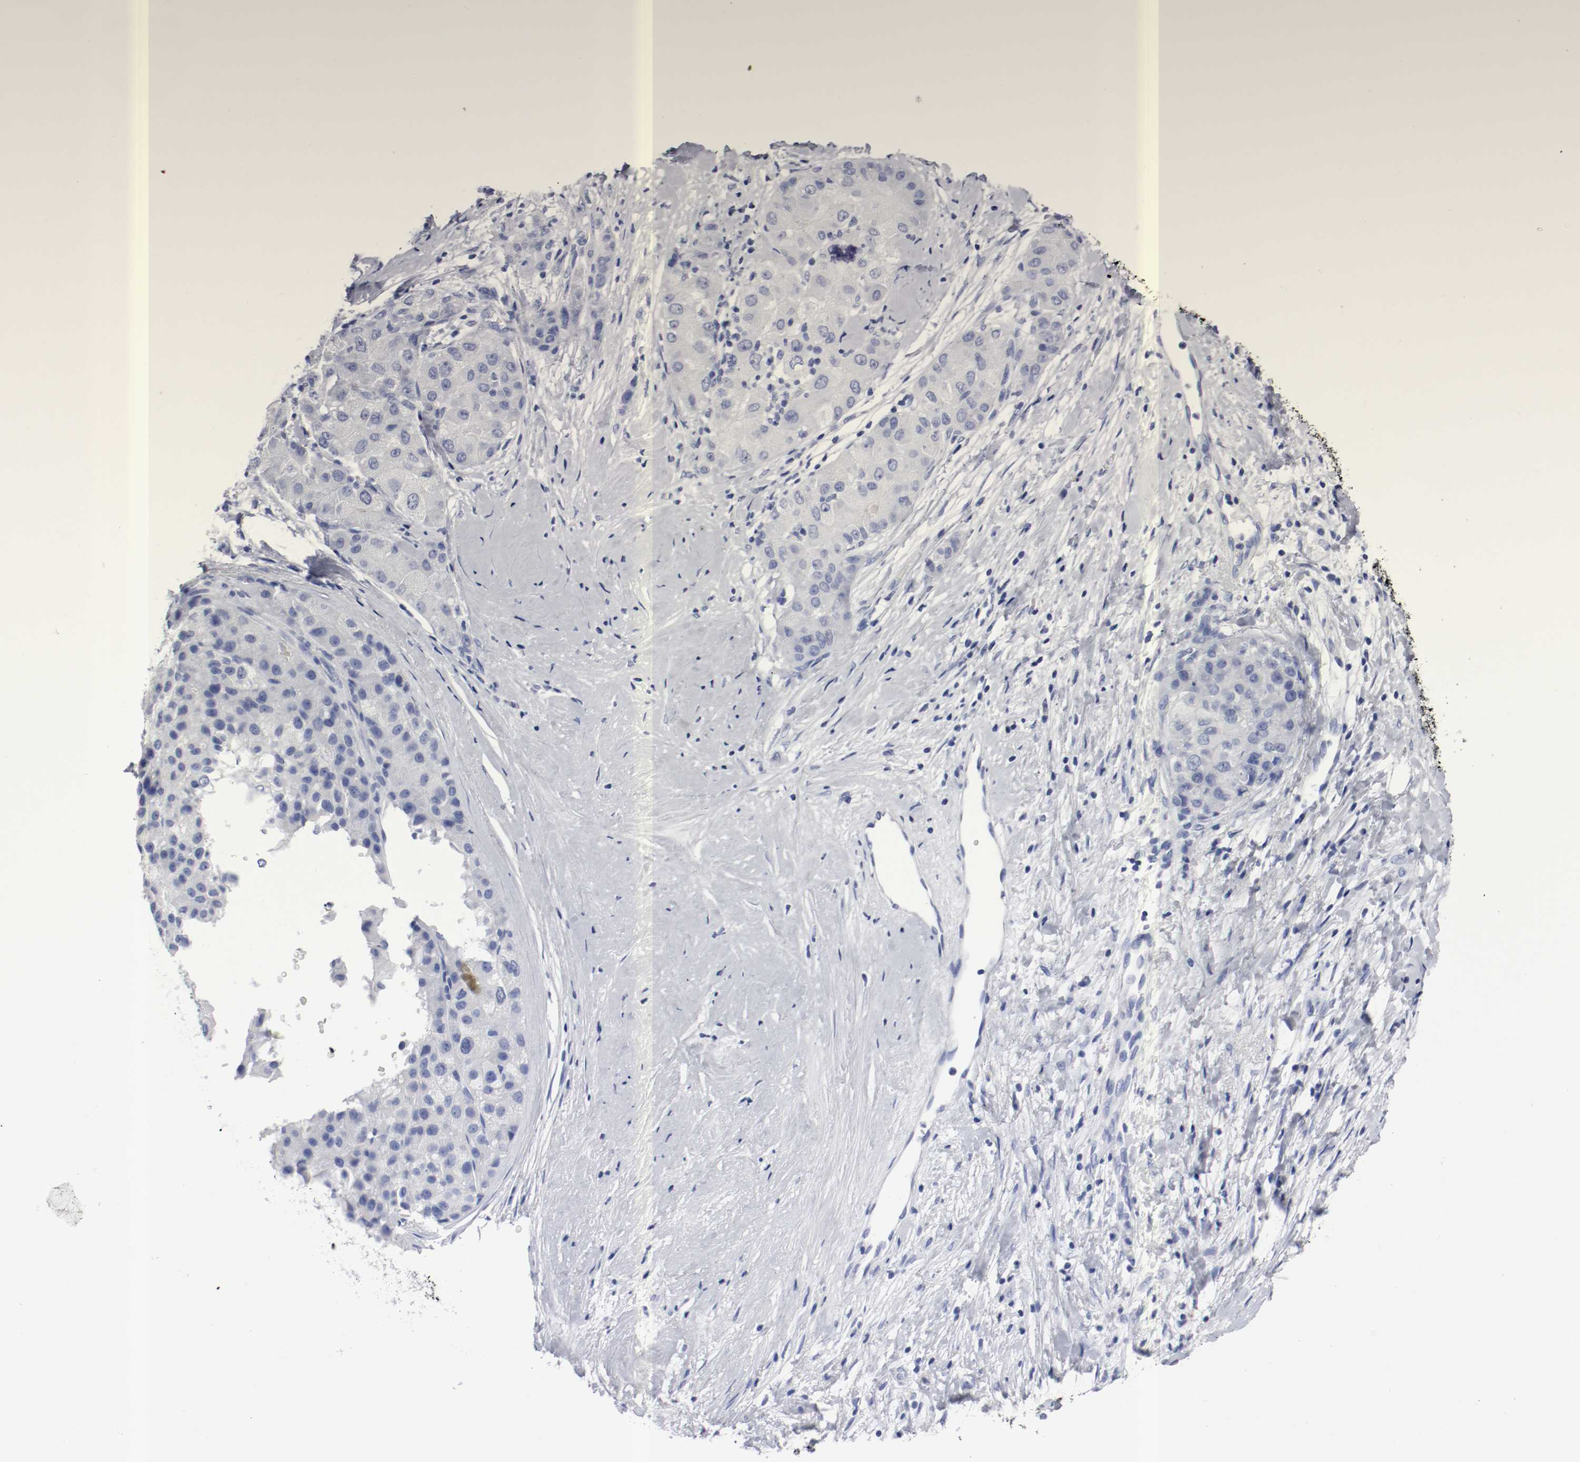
{"staining": {"intensity": "negative", "quantity": "none", "location": "none"}, "tissue": "liver cancer", "cell_type": "Tumor cells", "image_type": "cancer", "snomed": [{"axis": "morphology", "description": "Carcinoma, Hepatocellular, NOS"}, {"axis": "topography", "description": "Liver"}], "caption": "Human hepatocellular carcinoma (liver) stained for a protein using immunohistochemistry (IHC) exhibits no positivity in tumor cells.", "gene": "GAD1", "patient": {"sex": "male", "age": 80}}